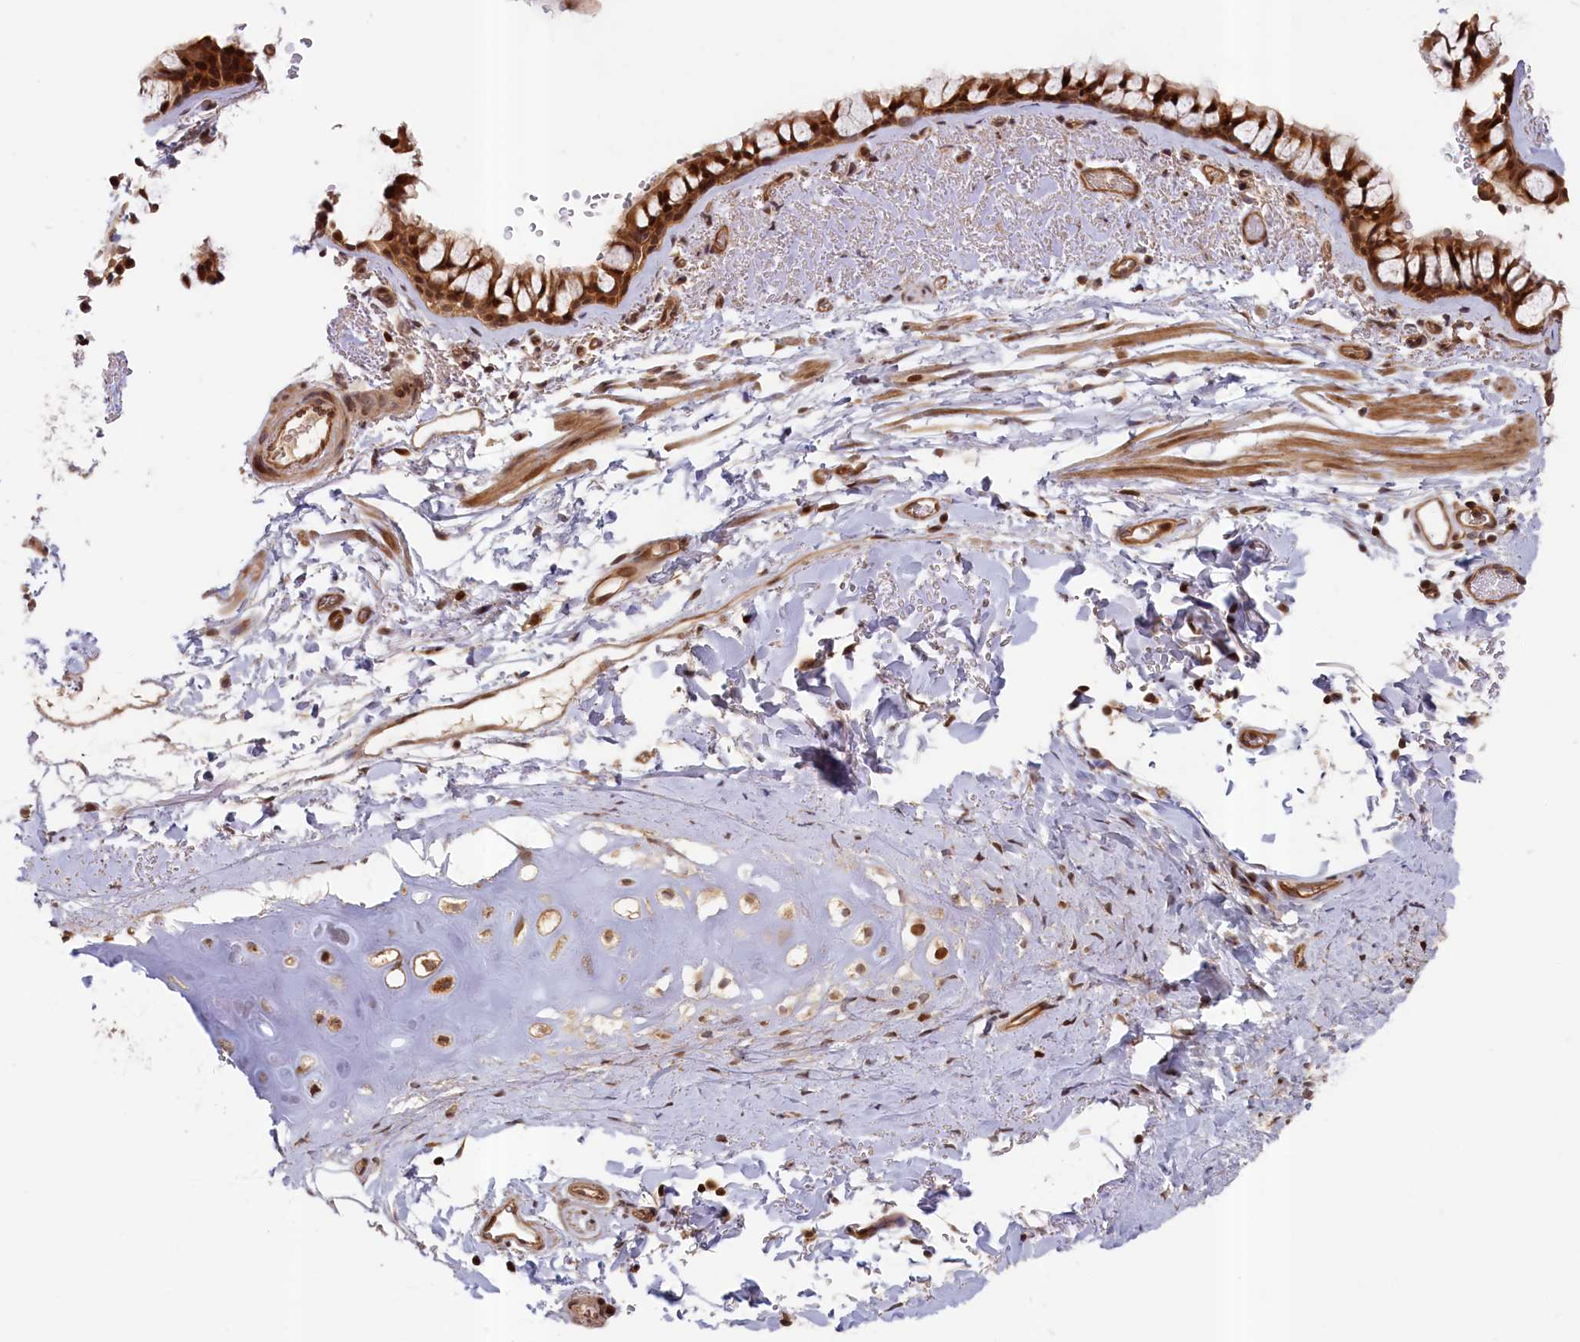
{"staining": {"intensity": "moderate", "quantity": ">75%", "location": "cytoplasmic/membranous,nuclear"}, "tissue": "bronchus", "cell_type": "Respiratory epithelial cells", "image_type": "normal", "snomed": [{"axis": "morphology", "description": "Normal tissue, NOS"}, {"axis": "topography", "description": "Bronchus"}], "caption": "An image of bronchus stained for a protein reveals moderate cytoplasmic/membranous,nuclear brown staining in respiratory epithelial cells. (brown staining indicates protein expression, while blue staining denotes nuclei).", "gene": "CEP44", "patient": {"sex": "male", "age": 65}}